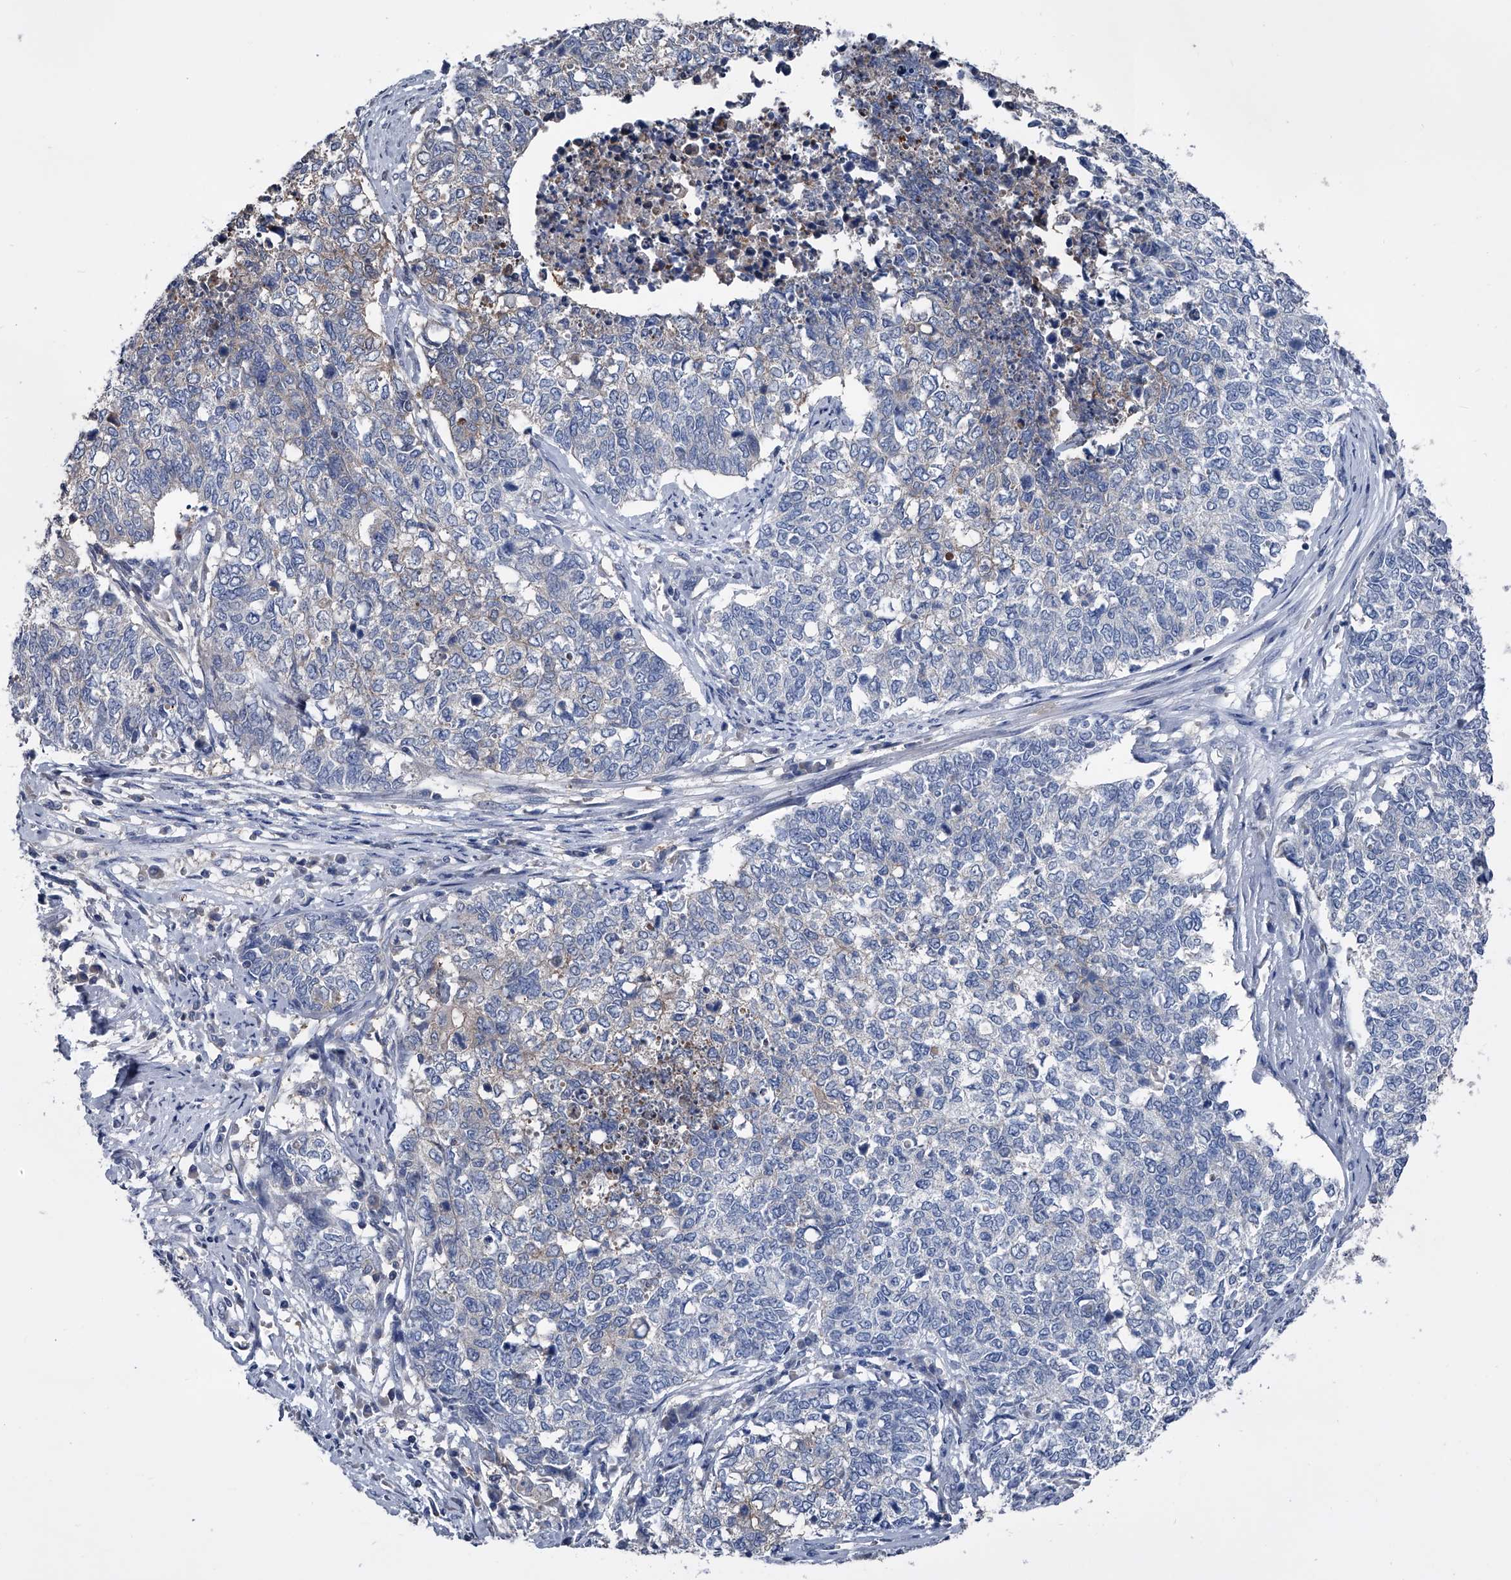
{"staining": {"intensity": "negative", "quantity": "none", "location": "none"}, "tissue": "cervical cancer", "cell_type": "Tumor cells", "image_type": "cancer", "snomed": [{"axis": "morphology", "description": "Squamous cell carcinoma, NOS"}, {"axis": "topography", "description": "Cervix"}], "caption": "Immunohistochemistry photomicrograph of neoplastic tissue: cervical squamous cell carcinoma stained with DAB shows no significant protein positivity in tumor cells.", "gene": "KIF13A", "patient": {"sex": "female", "age": 63}}